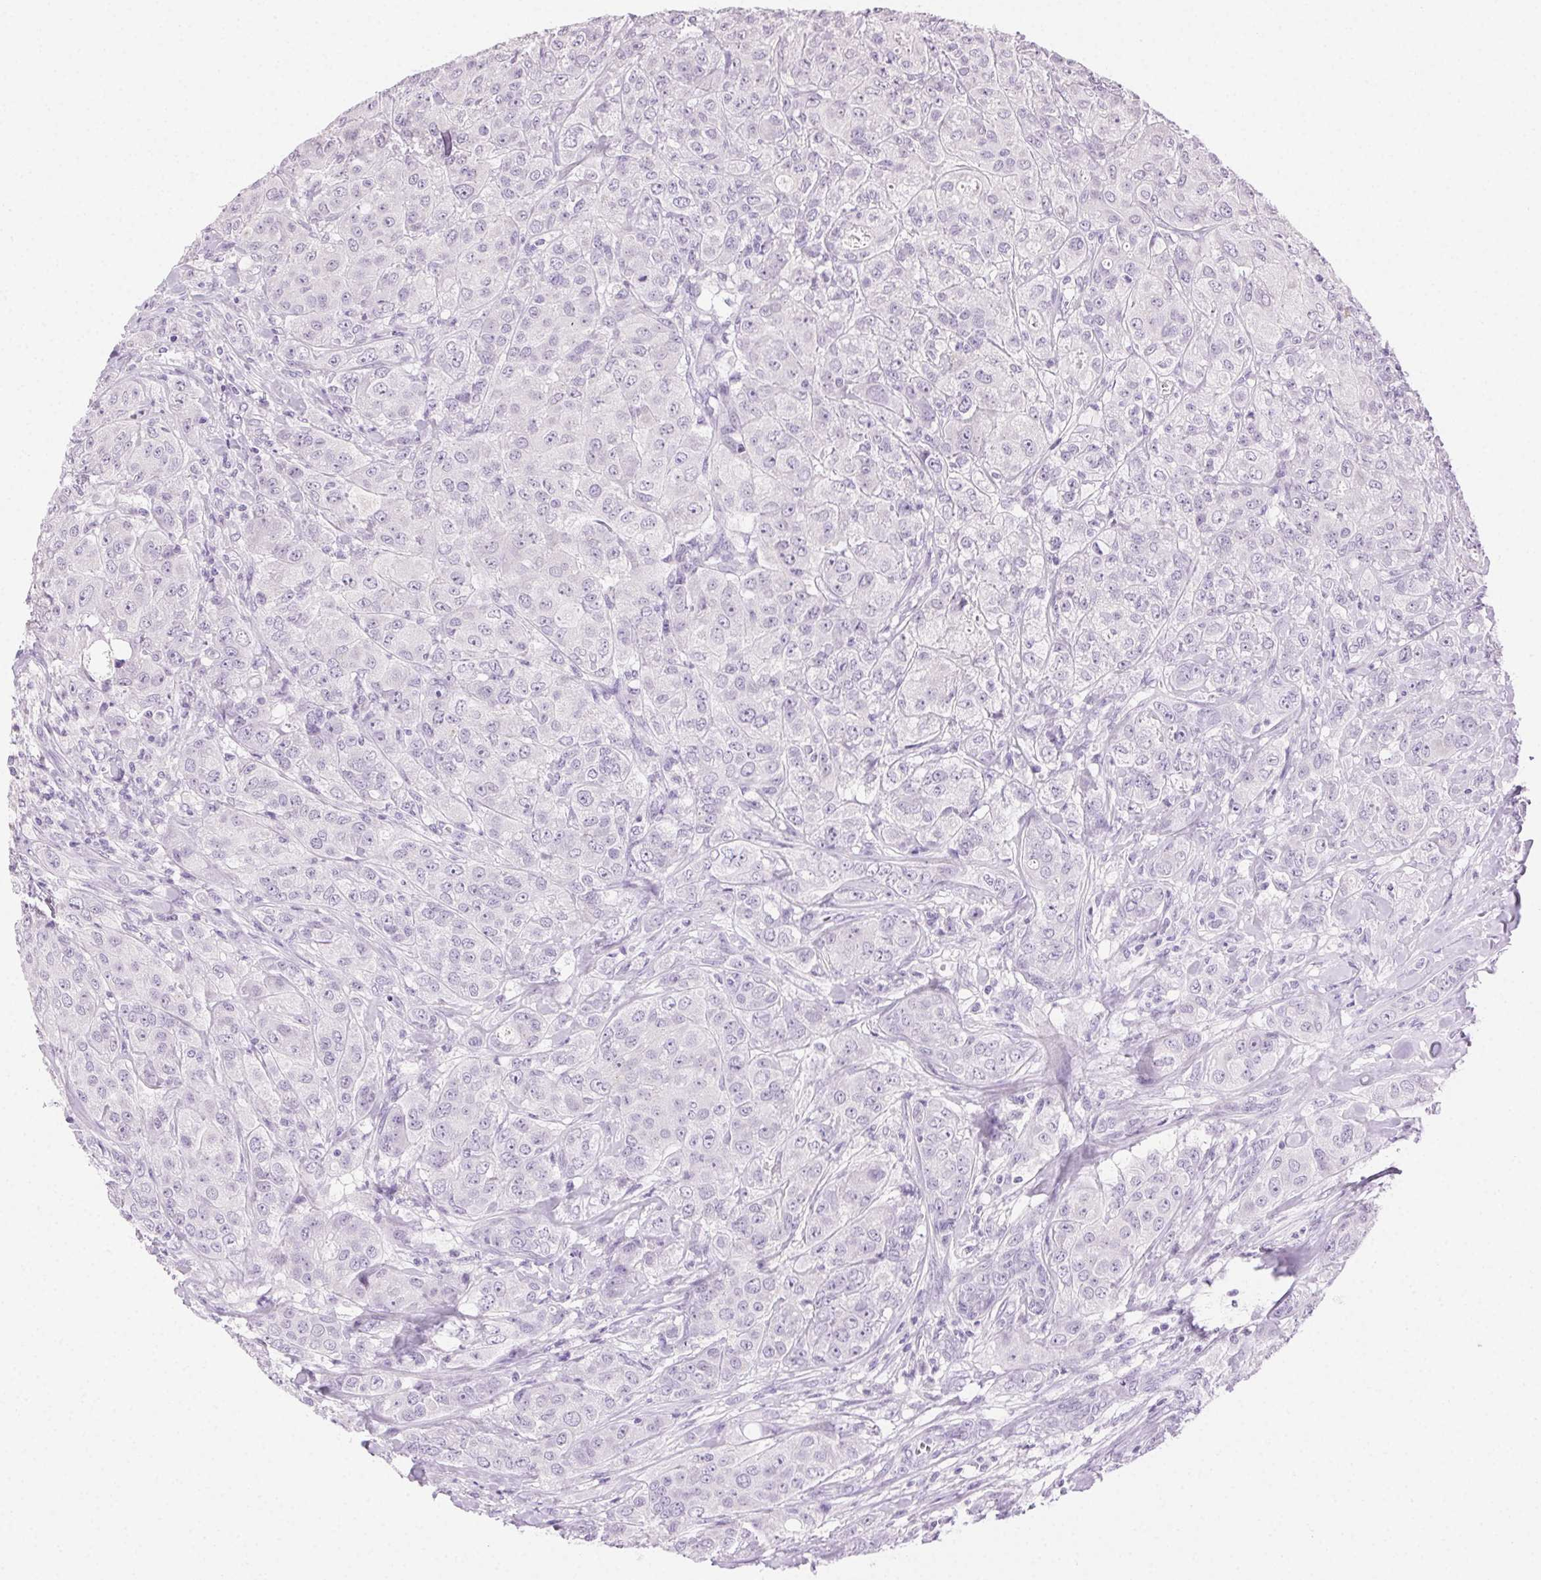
{"staining": {"intensity": "negative", "quantity": "none", "location": "none"}, "tissue": "breast cancer", "cell_type": "Tumor cells", "image_type": "cancer", "snomed": [{"axis": "morphology", "description": "Duct carcinoma"}, {"axis": "topography", "description": "Breast"}], "caption": "DAB (3,3'-diaminobenzidine) immunohistochemical staining of breast cancer shows no significant expression in tumor cells.", "gene": "CLDN10", "patient": {"sex": "female", "age": 43}}